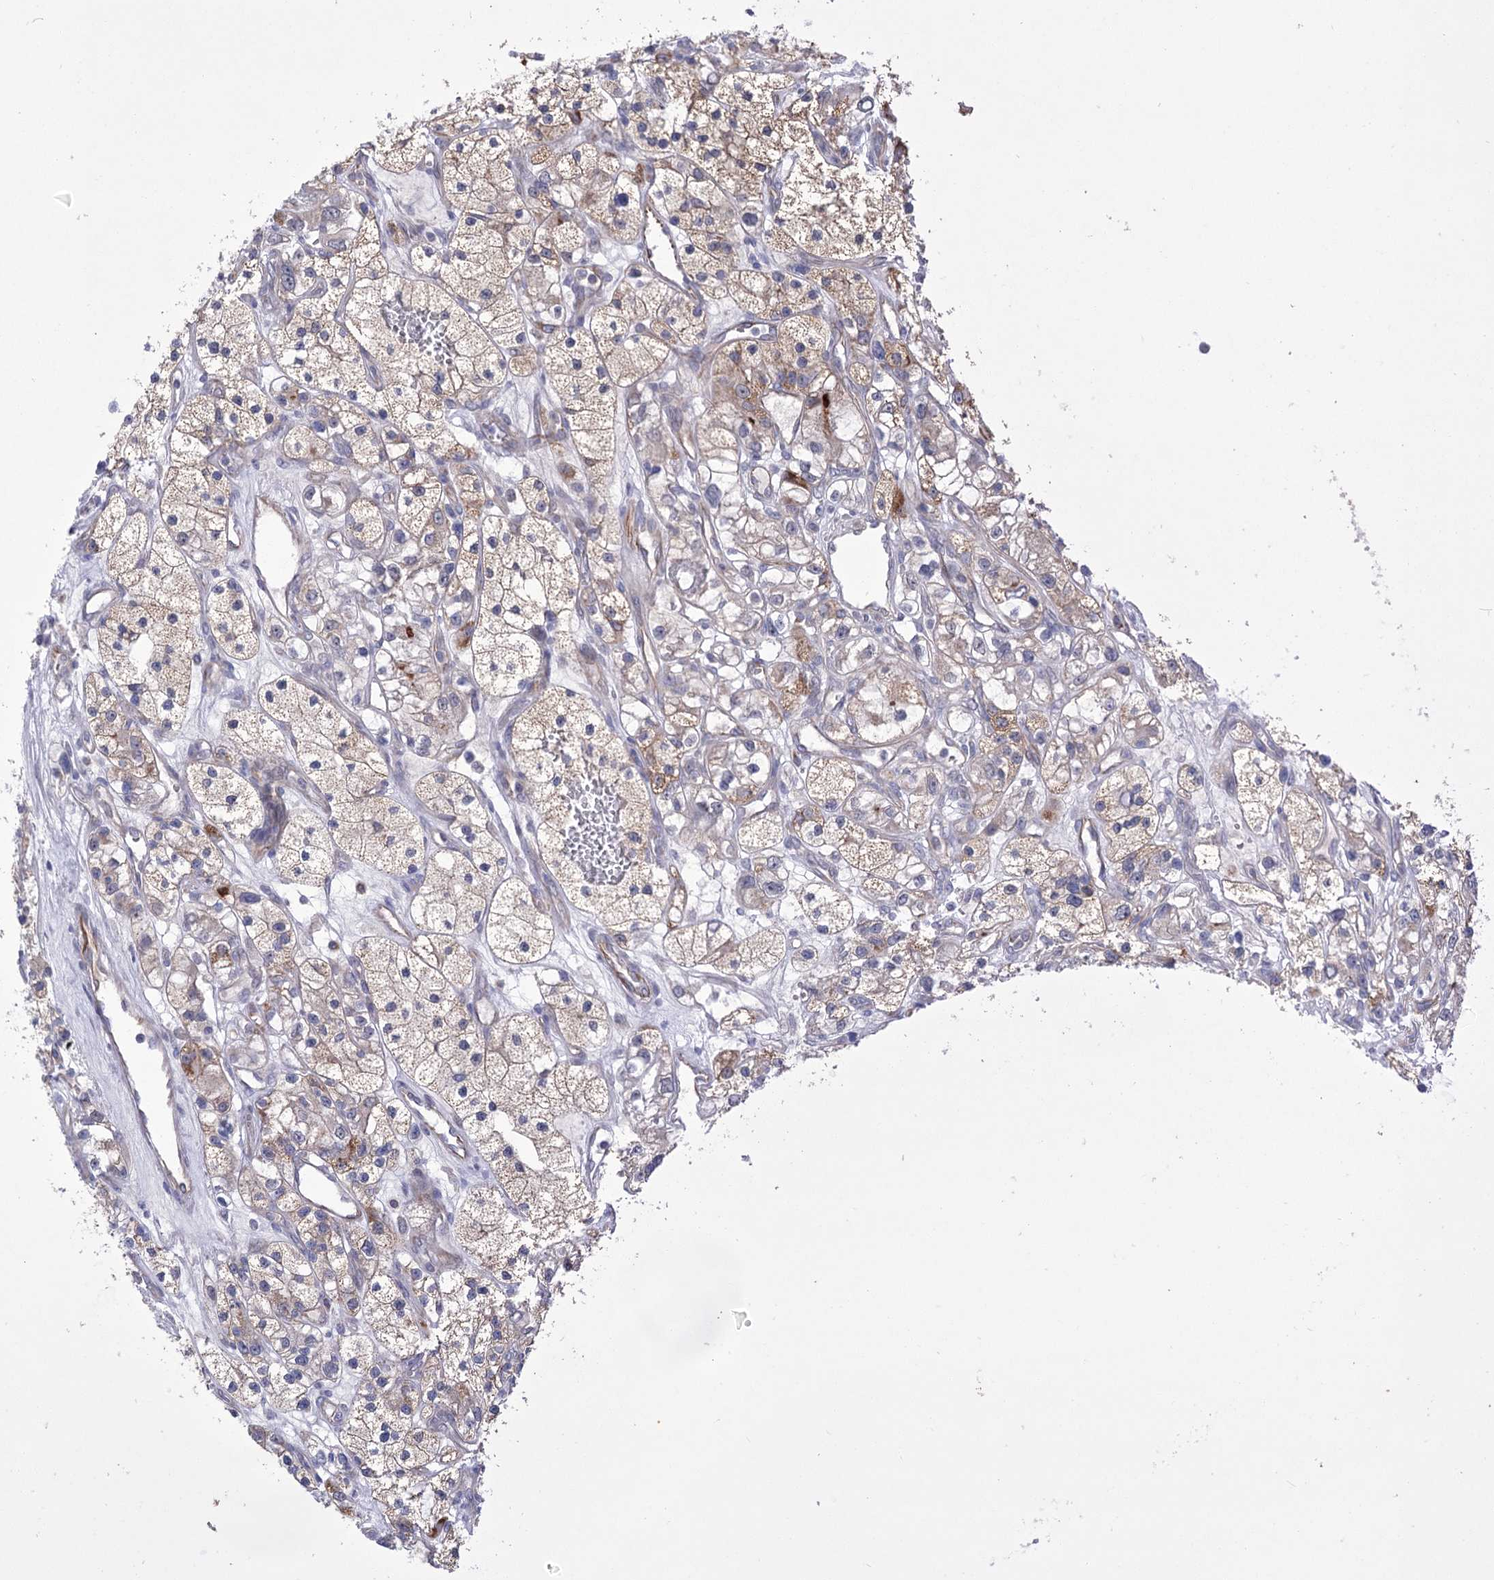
{"staining": {"intensity": "weak", "quantity": ">75%", "location": "cytoplasmic/membranous"}, "tissue": "renal cancer", "cell_type": "Tumor cells", "image_type": "cancer", "snomed": [{"axis": "morphology", "description": "Adenocarcinoma, NOS"}, {"axis": "topography", "description": "Kidney"}], "caption": "The immunohistochemical stain shows weak cytoplasmic/membranous positivity in tumor cells of adenocarcinoma (renal) tissue. (brown staining indicates protein expression, while blue staining denotes nuclei).", "gene": "ECHDC3", "patient": {"sex": "female", "age": 57}}